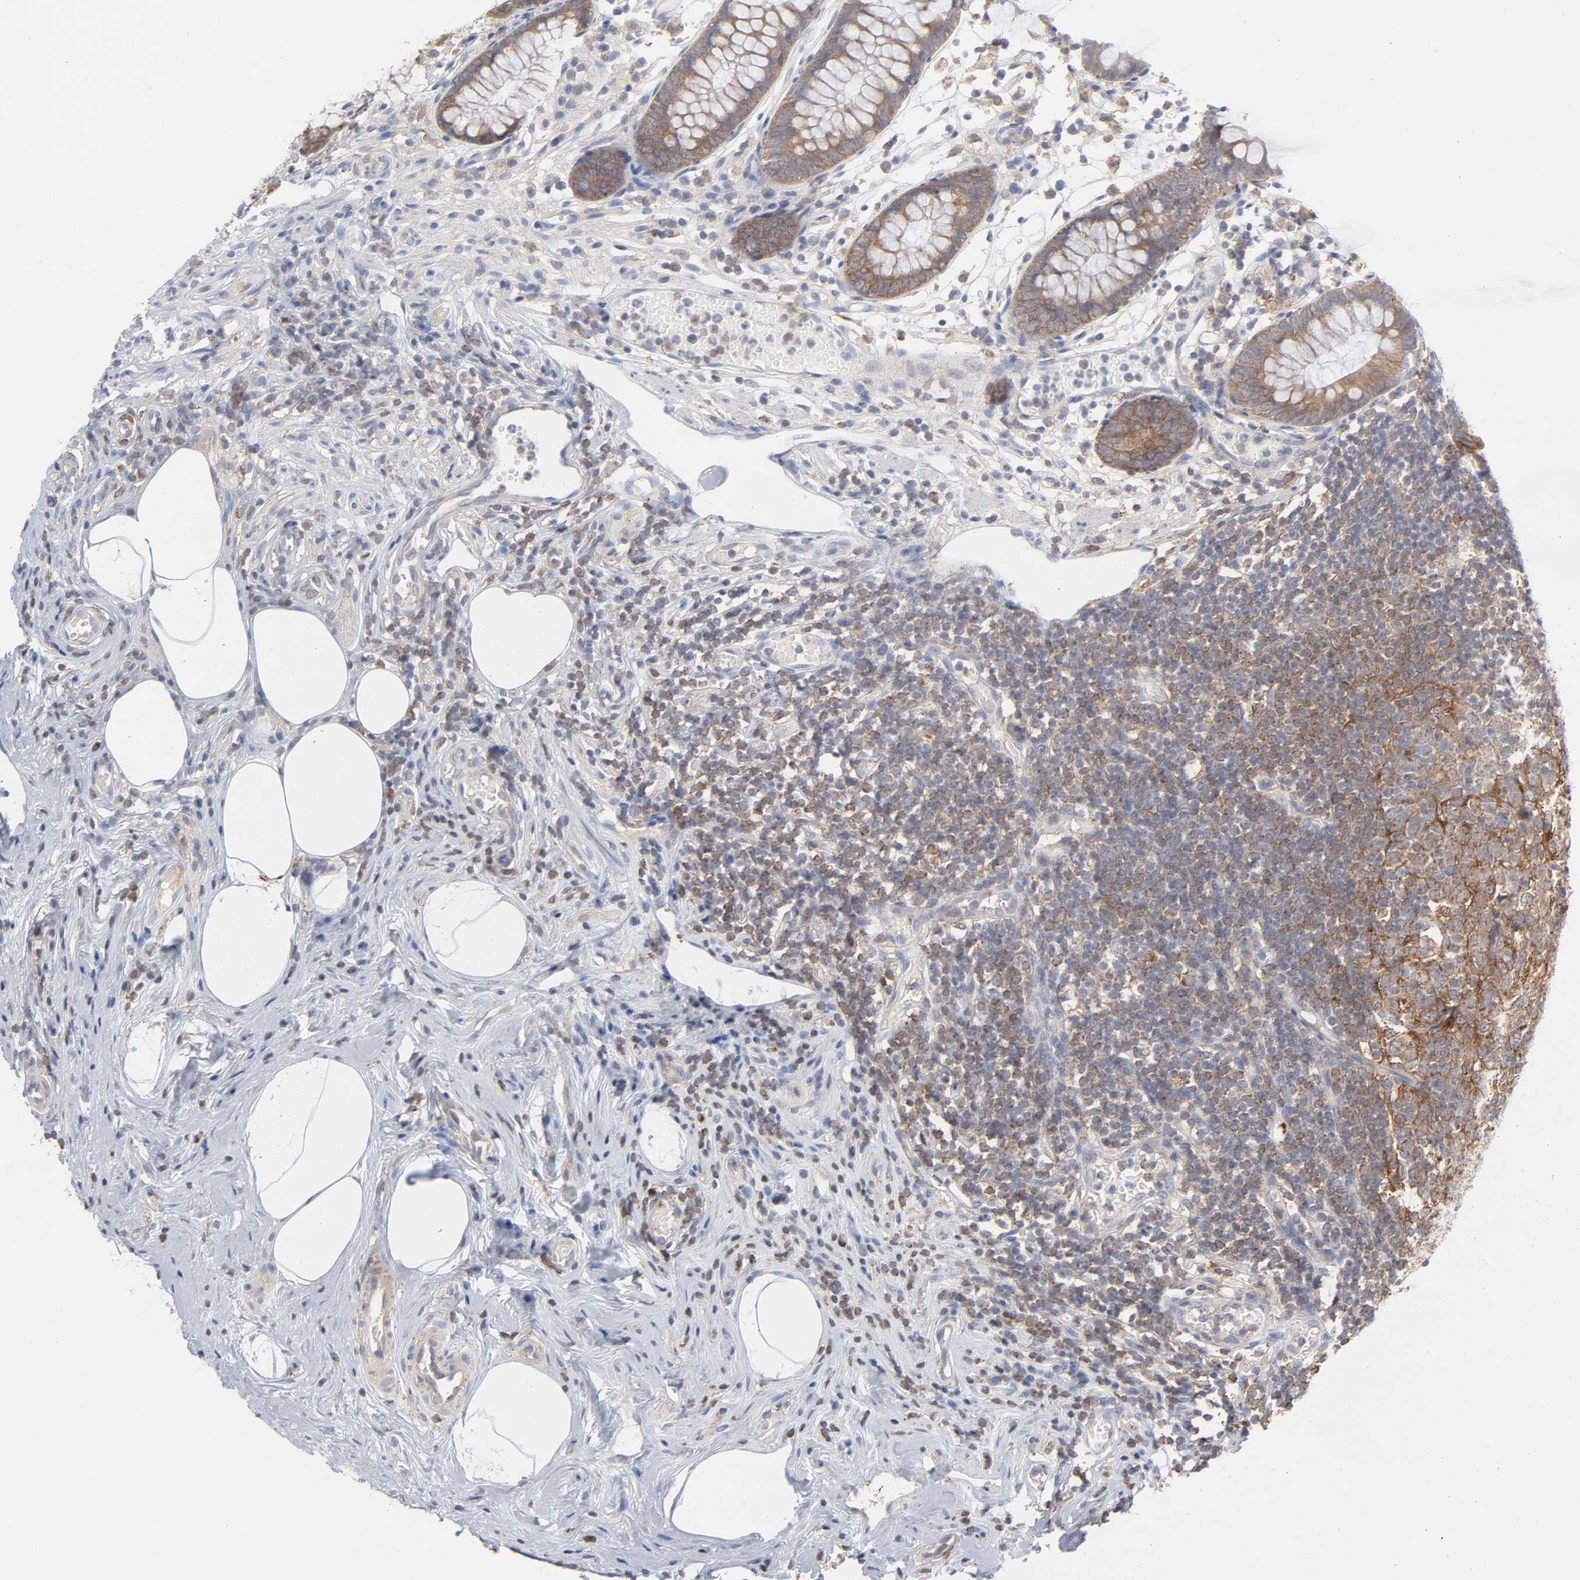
{"staining": {"intensity": "moderate", "quantity": ">75%", "location": "cytoplasmic/membranous"}, "tissue": "appendix", "cell_type": "Glandular cells", "image_type": "normal", "snomed": [{"axis": "morphology", "description": "Normal tissue, NOS"}, {"axis": "topography", "description": "Appendix"}], "caption": "Moderate cytoplasmic/membranous protein staining is appreciated in about >75% of glandular cells in appendix. (DAB IHC, brown staining for protein, blue staining for nuclei).", "gene": "PPFIBP2", "patient": {"sex": "male", "age": 38}}